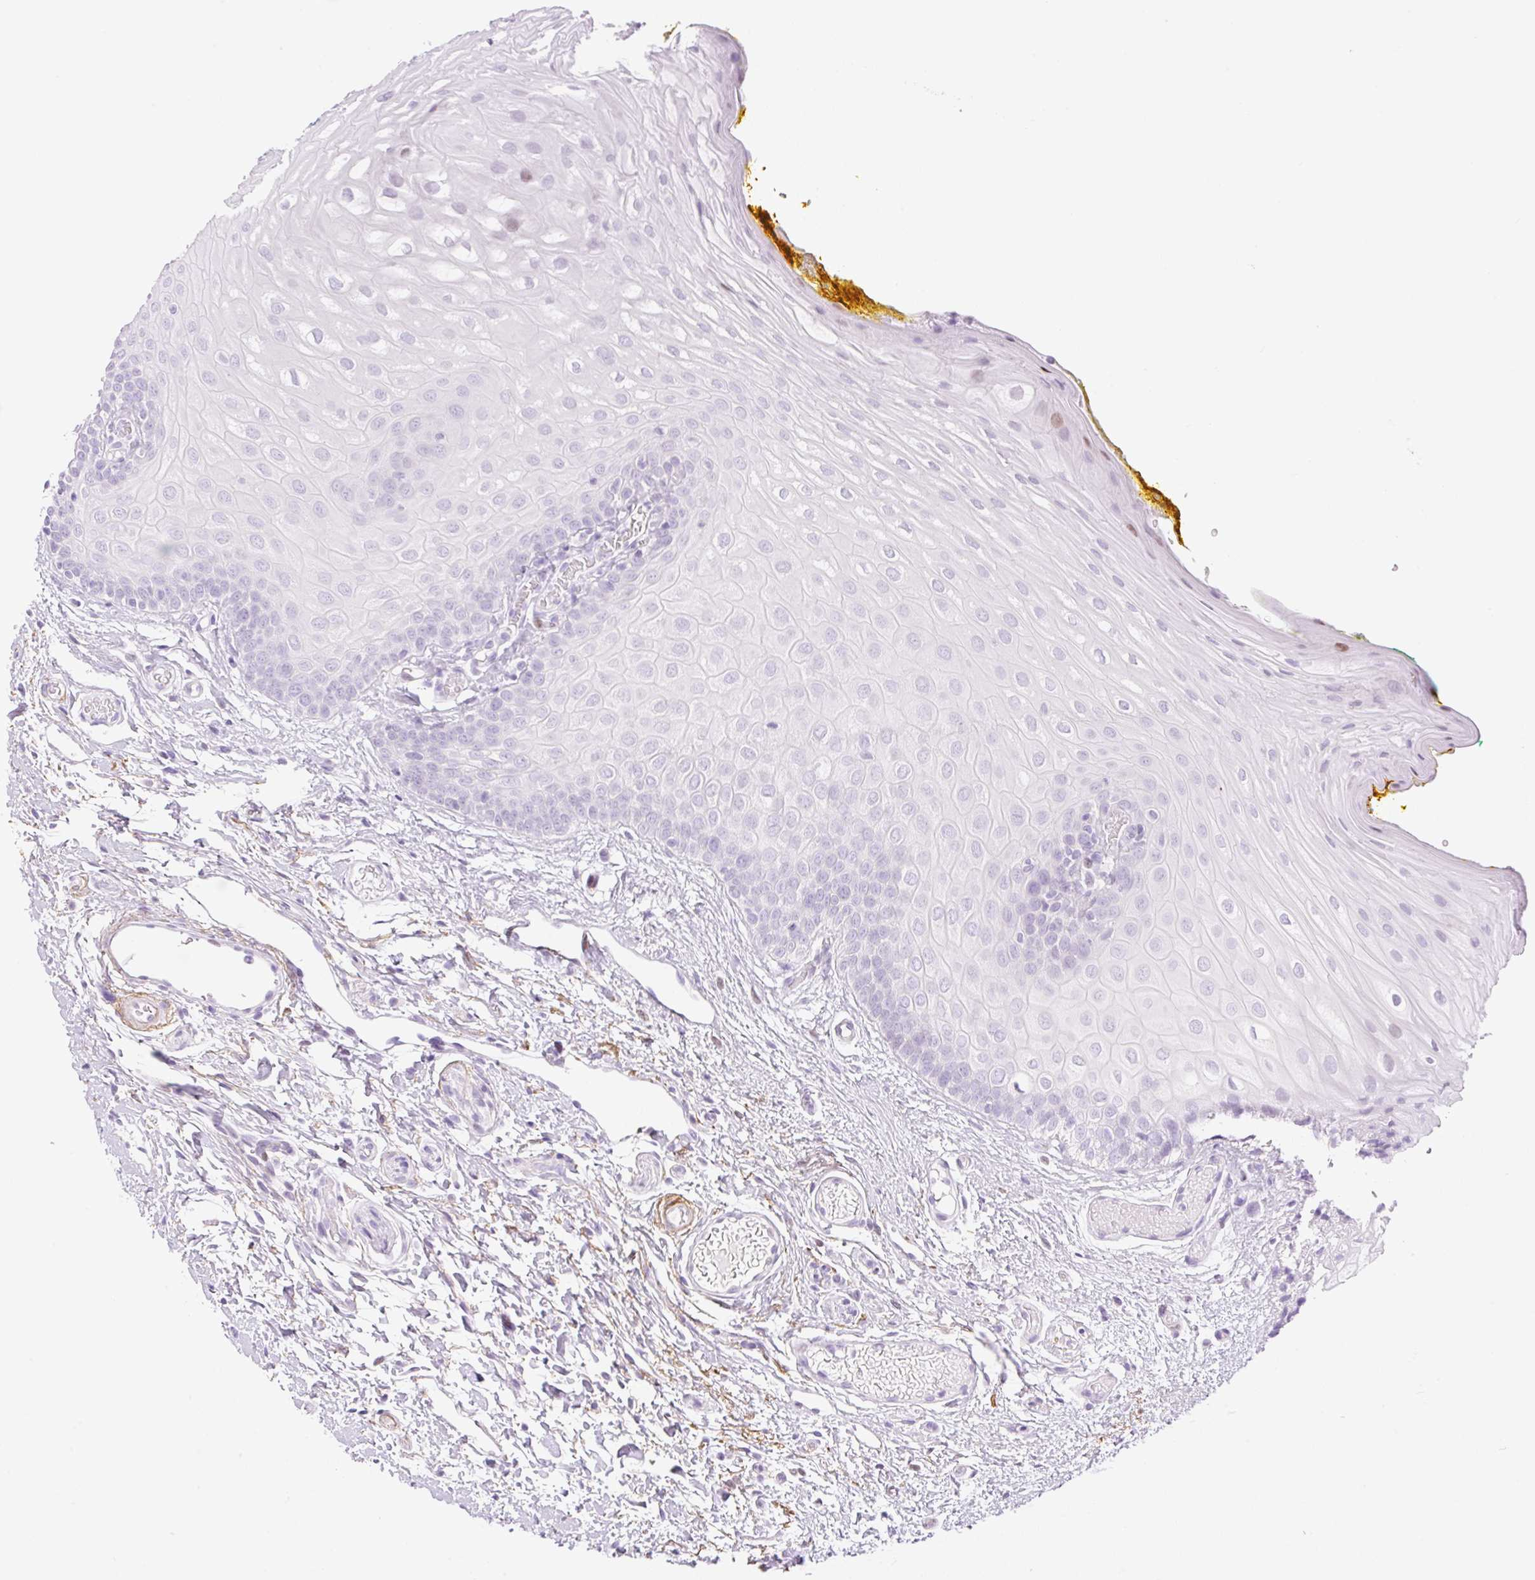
{"staining": {"intensity": "negative", "quantity": "none", "location": "none"}, "tissue": "oral mucosa", "cell_type": "Squamous epithelial cells", "image_type": "normal", "snomed": [{"axis": "morphology", "description": "Normal tissue, NOS"}, {"axis": "topography", "description": "Oral tissue"}, {"axis": "topography", "description": "Tounge, NOS"}], "caption": "The histopathology image exhibits no staining of squamous epithelial cells in unremarkable oral mucosa. (IHC, brightfield microscopy, high magnification).", "gene": "SP140L", "patient": {"sex": "female", "age": 60}}